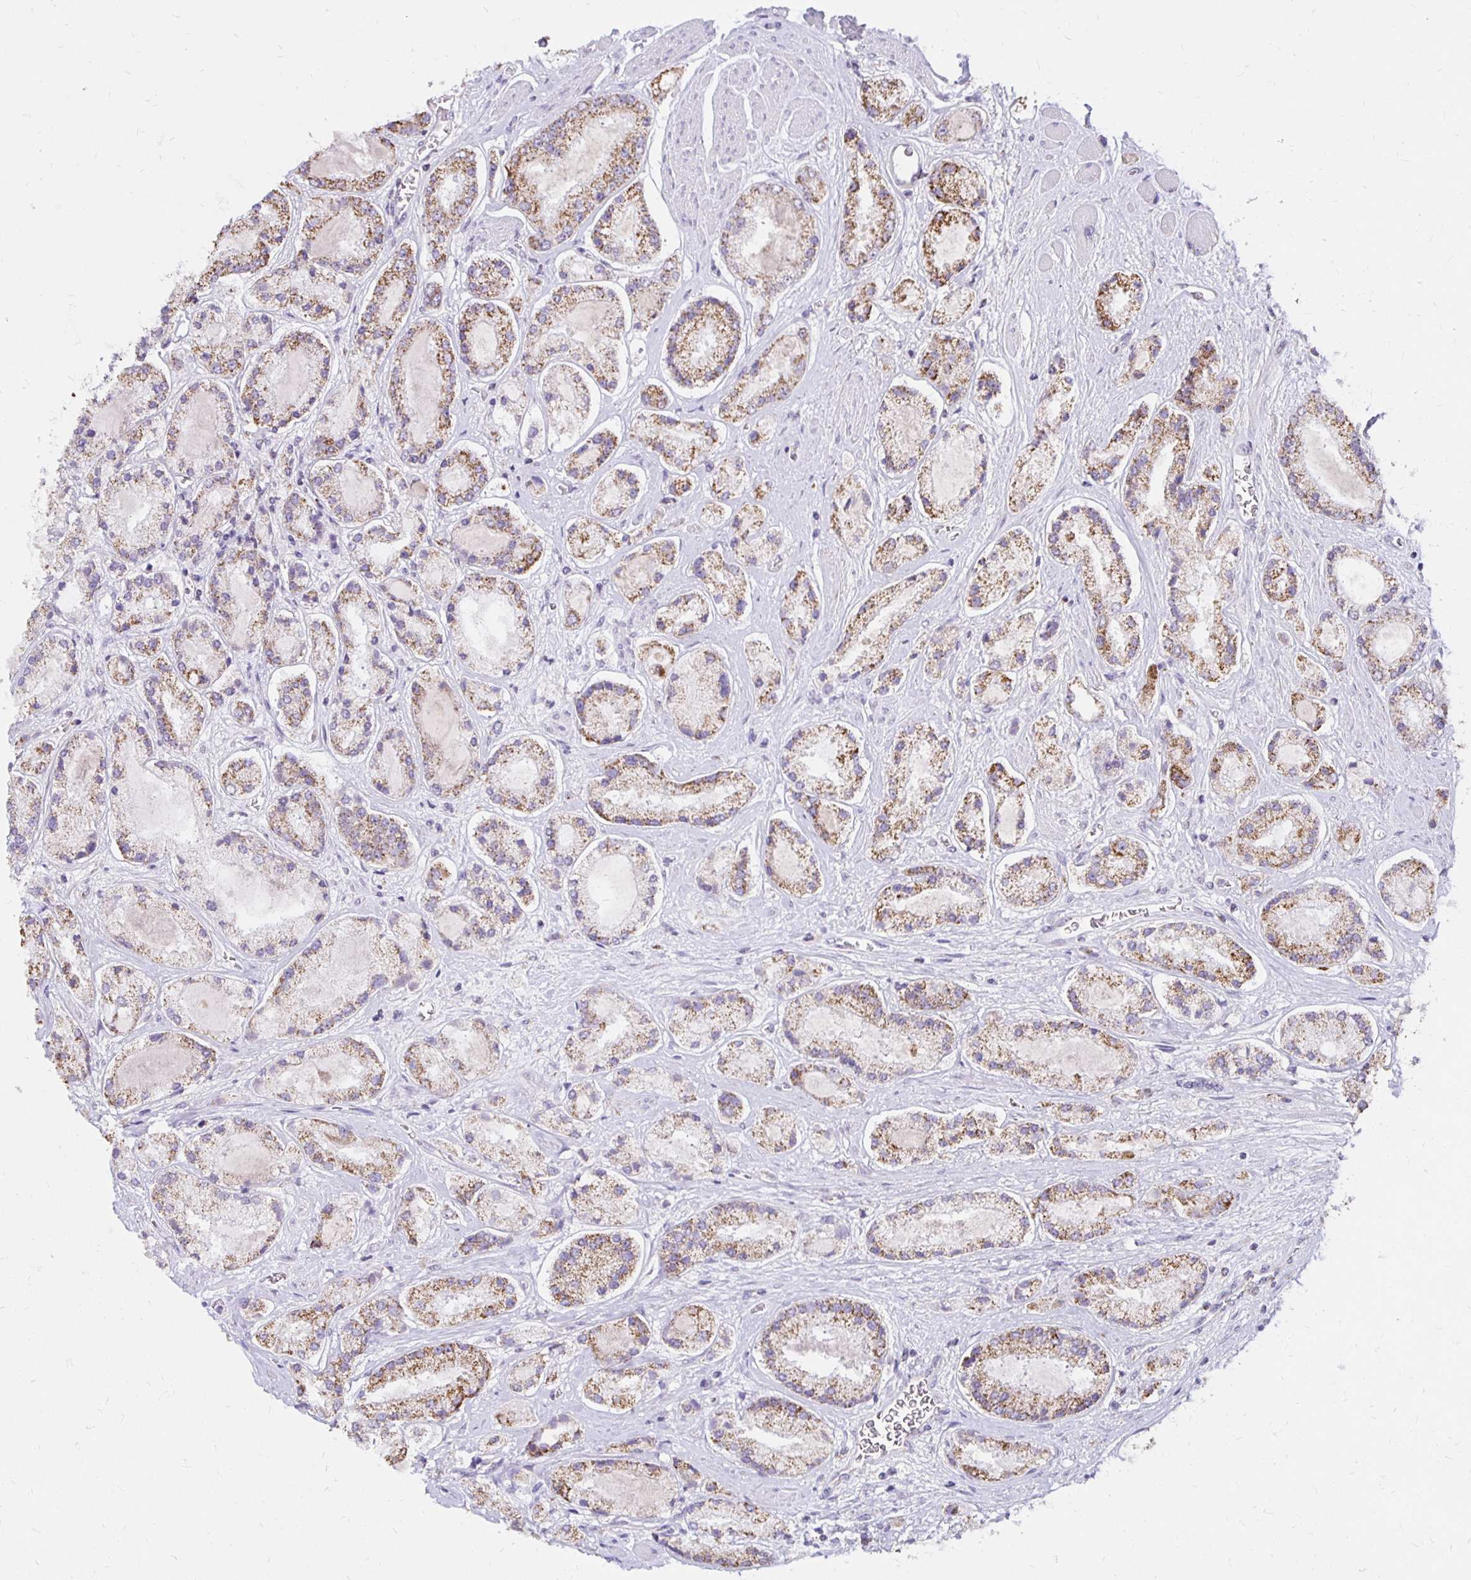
{"staining": {"intensity": "moderate", "quantity": "25%-75%", "location": "cytoplasmic/membranous"}, "tissue": "prostate cancer", "cell_type": "Tumor cells", "image_type": "cancer", "snomed": [{"axis": "morphology", "description": "Adenocarcinoma, High grade"}, {"axis": "topography", "description": "Prostate"}], "caption": "IHC of prostate adenocarcinoma (high-grade) reveals medium levels of moderate cytoplasmic/membranous staining in approximately 25%-75% of tumor cells.", "gene": "IER3", "patient": {"sex": "male", "age": 67}}